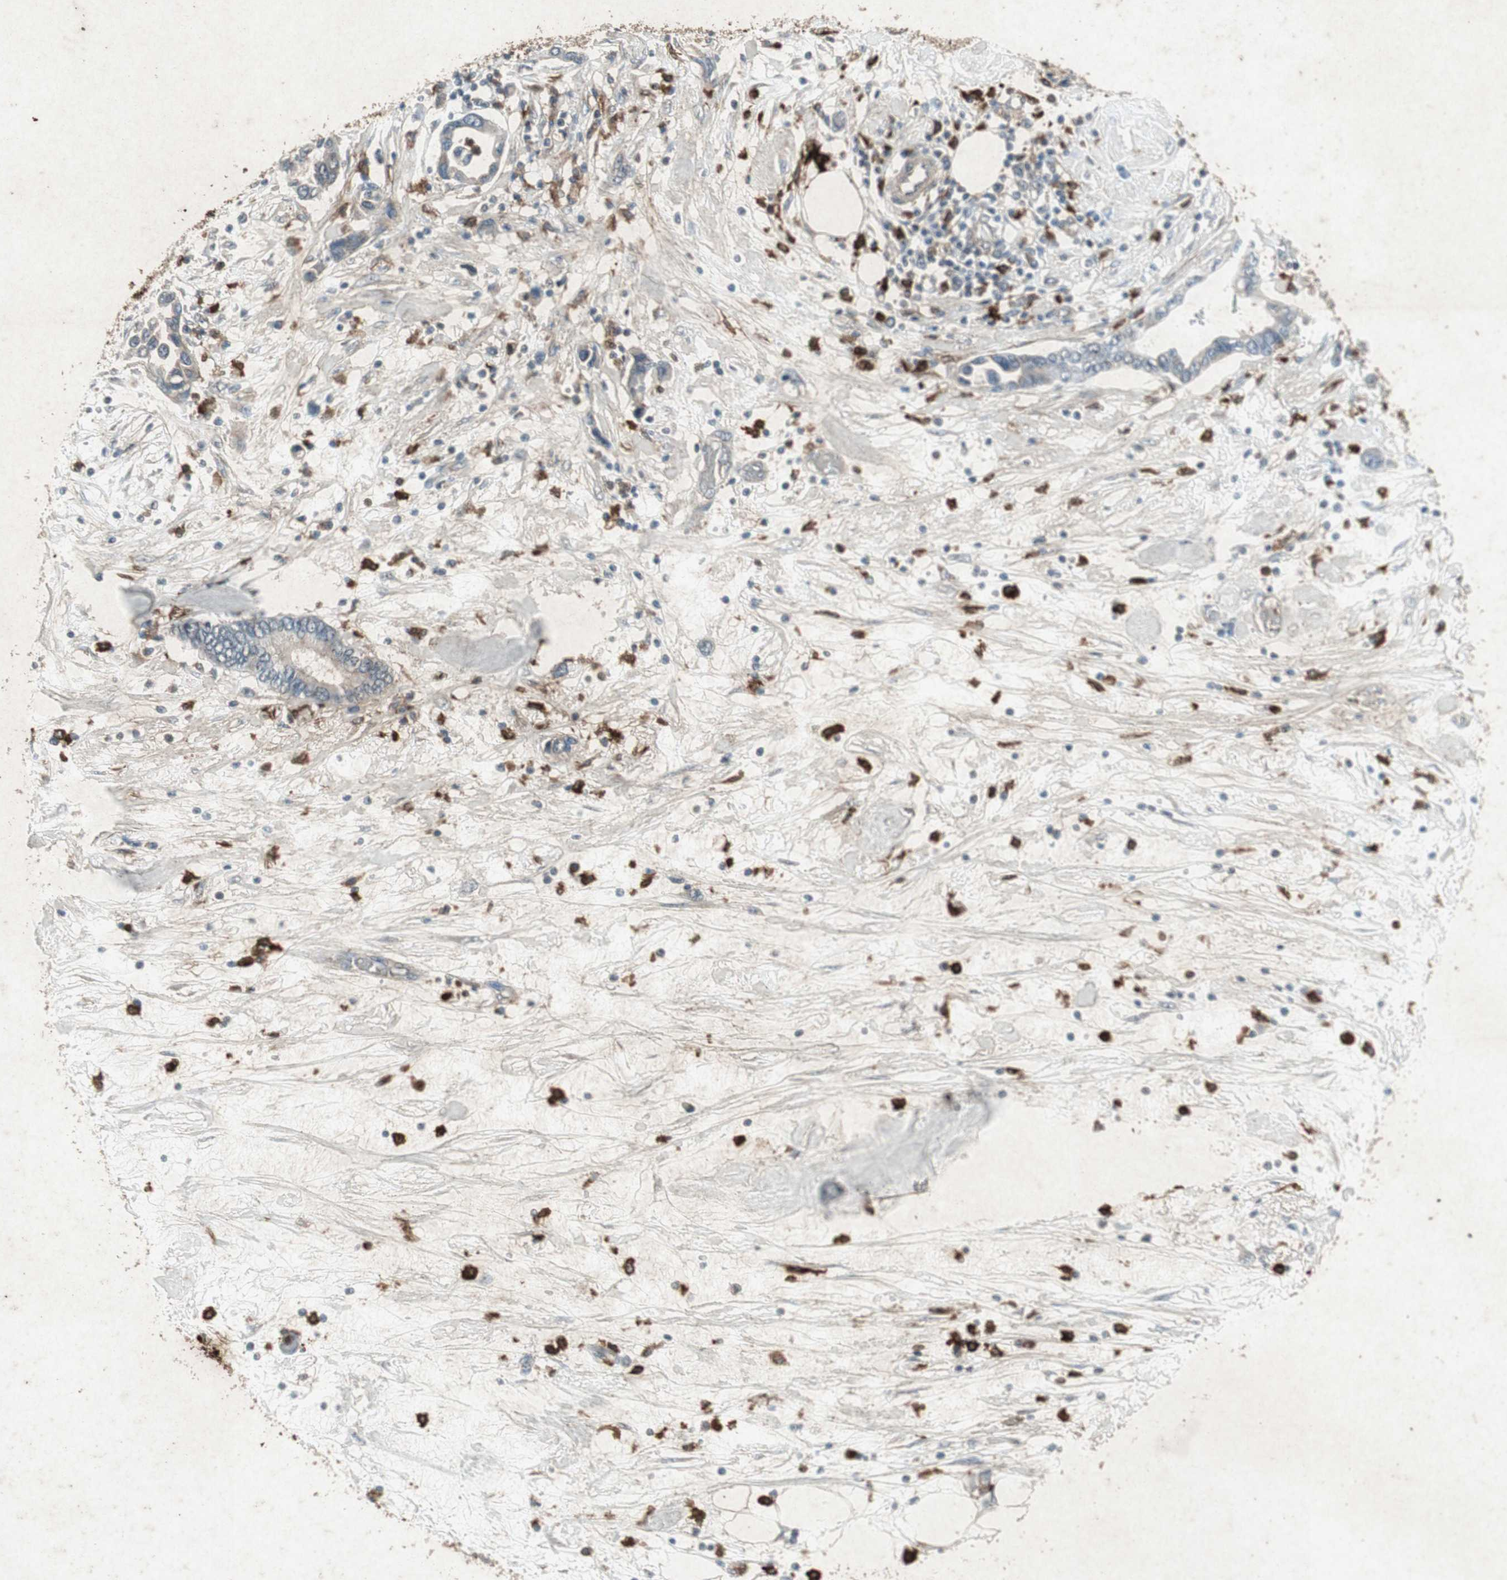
{"staining": {"intensity": "negative", "quantity": "none", "location": "none"}, "tissue": "pancreatic cancer", "cell_type": "Tumor cells", "image_type": "cancer", "snomed": [{"axis": "morphology", "description": "Adenocarcinoma, NOS"}, {"axis": "topography", "description": "Pancreas"}], "caption": "Pancreatic cancer (adenocarcinoma) was stained to show a protein in brown. There is no significant staining in tumor cells.", "gene": "TYROBP", "patient": {"sex": "female", "age": 57}}